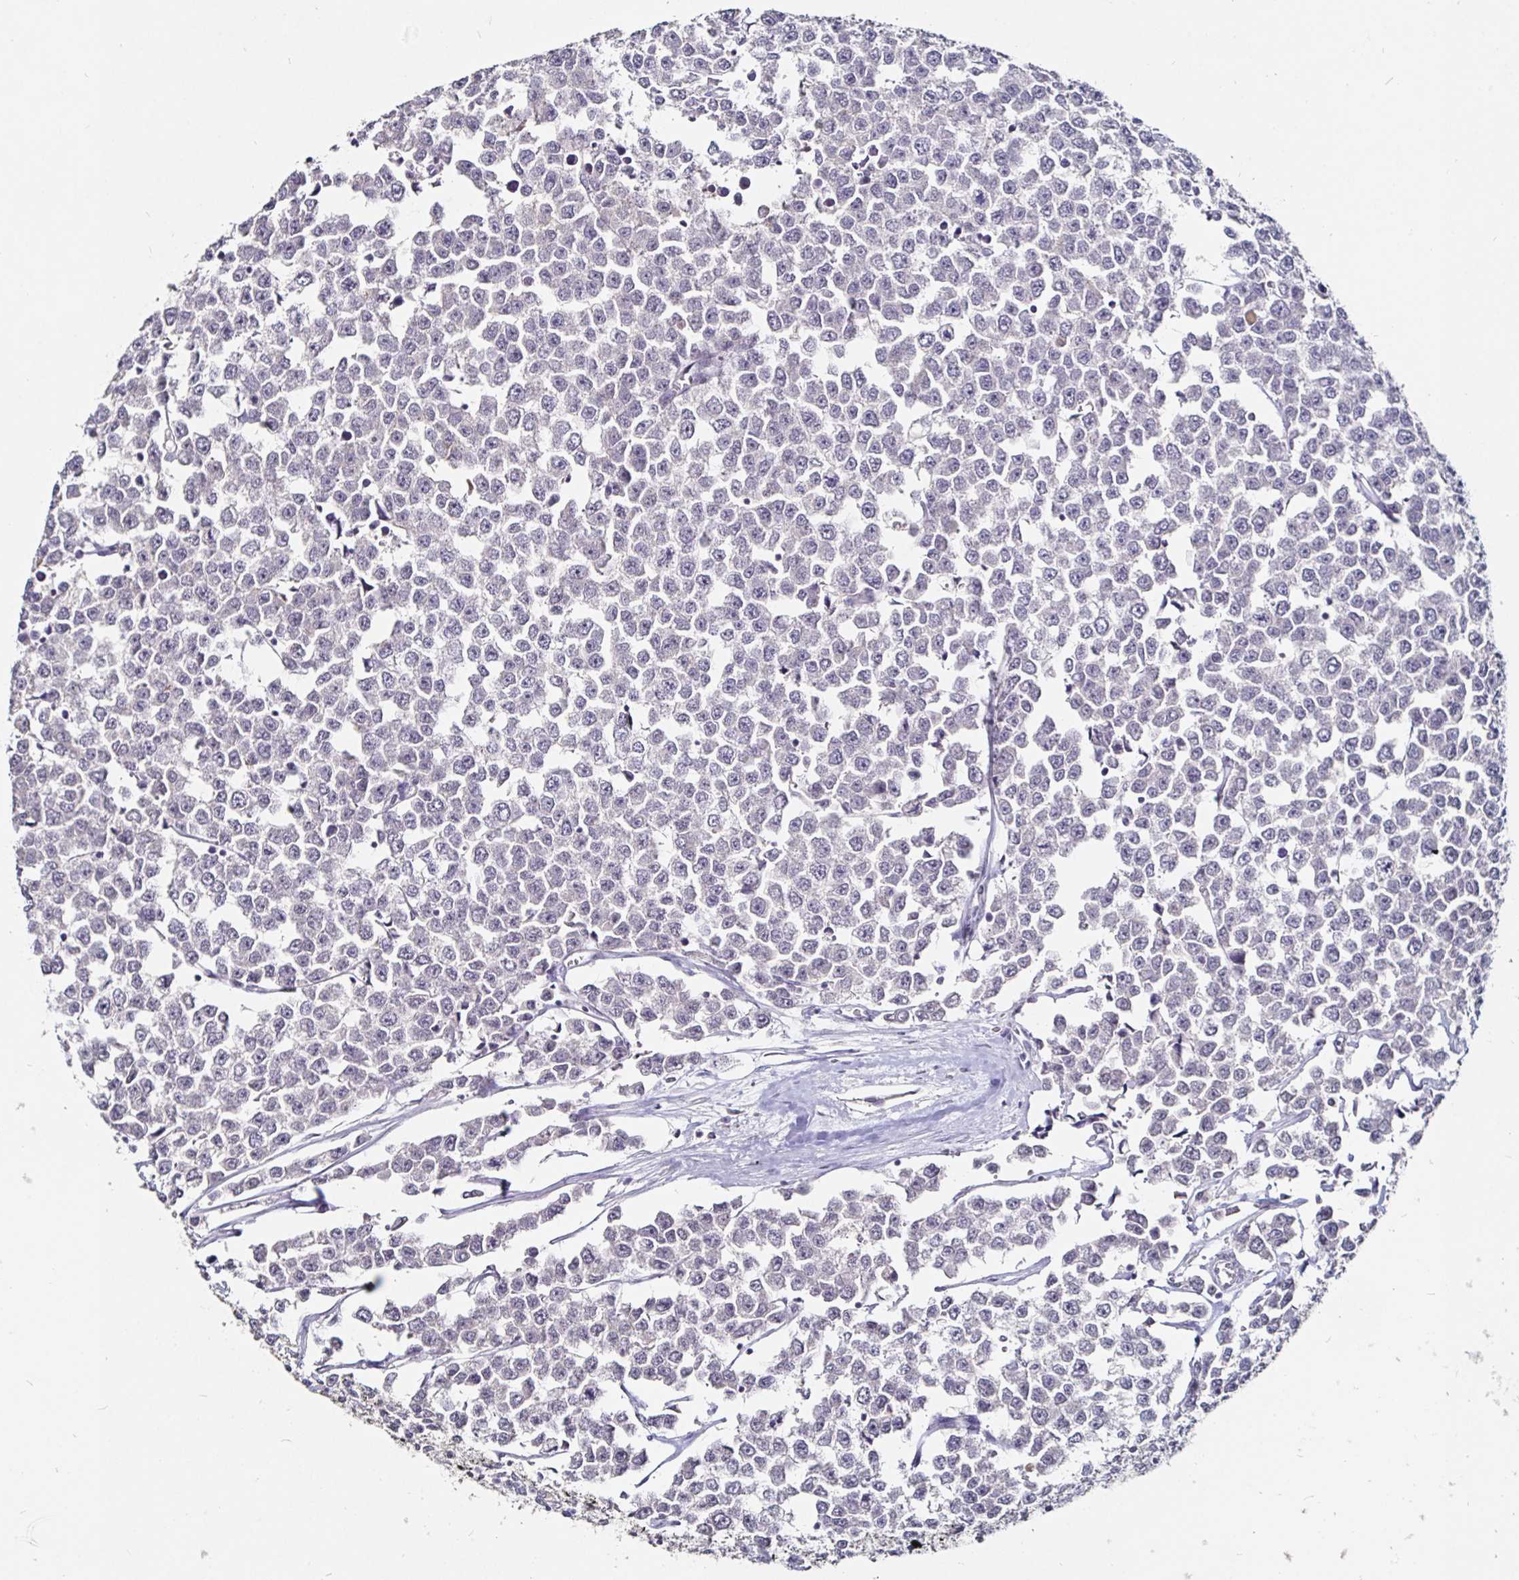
{"staining": {"intensity": "negative", "quantity": "none", "location": "none"}, "tissue": "testis cancer", "cell_type": "Tumor cells", "image_type": "cancer", "snomed": [{"axis": "morphology", "description": "Seminoma, NOS"}, {"axis": "morphology", "description": "Carcinoma, Embryonal, NOS"}, {"axis": "topography", "description": "Testis"}], "caption": "Immunohistochemistry (IHC) photomicrograph of human testis cancer stained for a protein (brown), which displays no expression in tumor cells.", "gene": "FAIM2", "patient": {"sex": "male", "age": 52}}